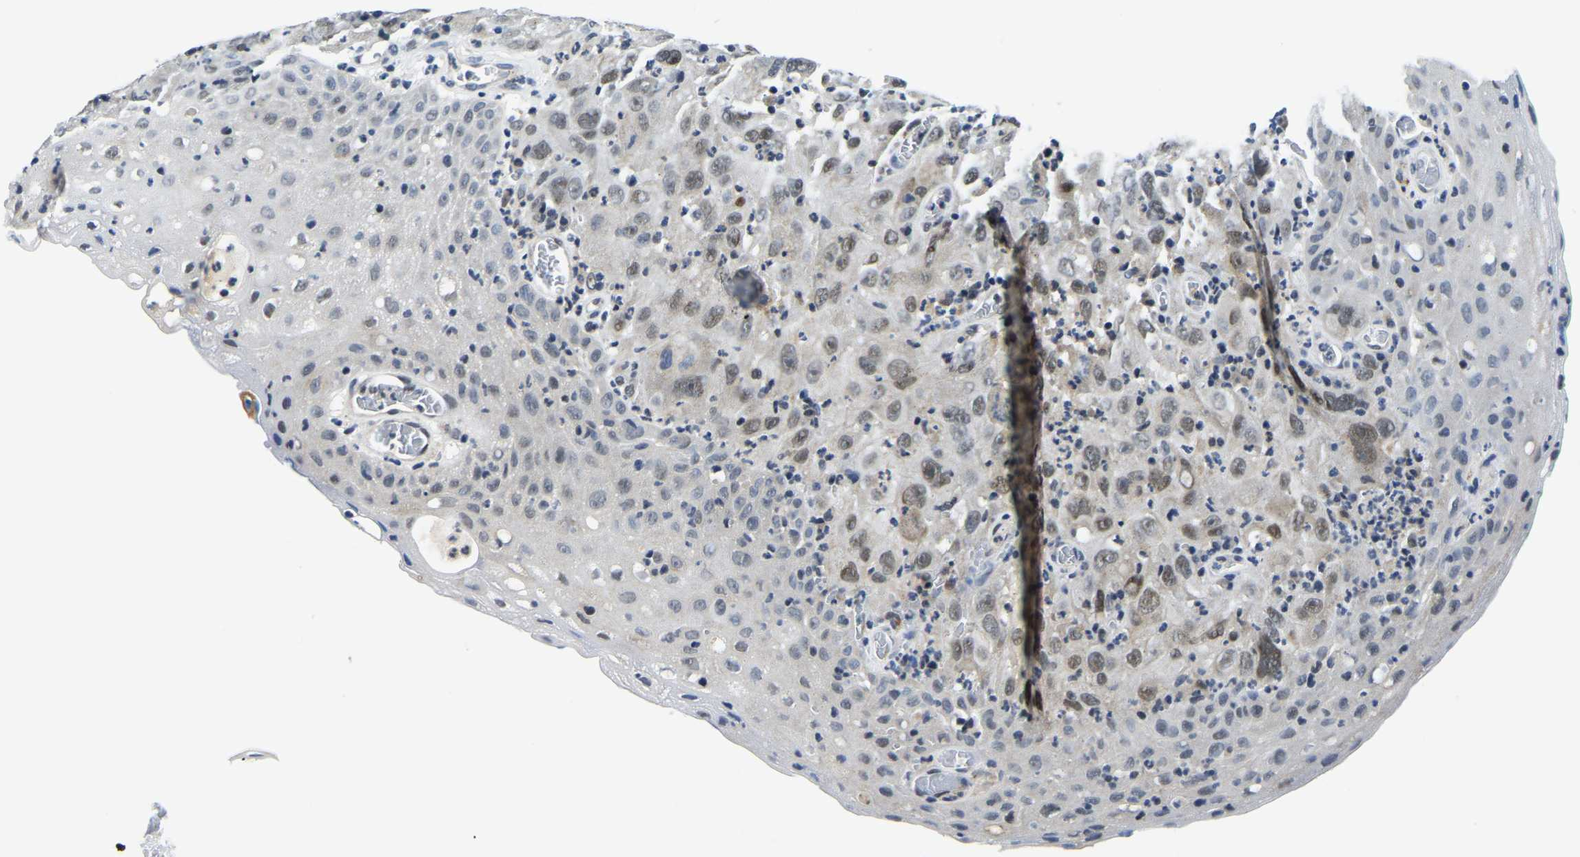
{"staining": {"intensity": "weak", "quantity": "25%-75%", "location": "nuclear"}, "tissue": "cervical cancer", "cell_type": "Tumor cells", "image_type": "cancer", "snomed": [{"axis": "morphology", "description": "Squamous cell carcinoma, NOS"}, {"axis": "topography", "description": "Cervix"}], "caption": "Immunohistochemistry histopathology image of neoplastic tissue: human cervical cancer (squamous cell carcinoma) stained using immunohistochemistry (IHC) reveals low levels of weak protein expression localized specifically in the nuclear of tumor cells, appearing as a nuclear brown color.", "gene": "POLDIP3", "patient": {"sex": "female", "age": 32}}